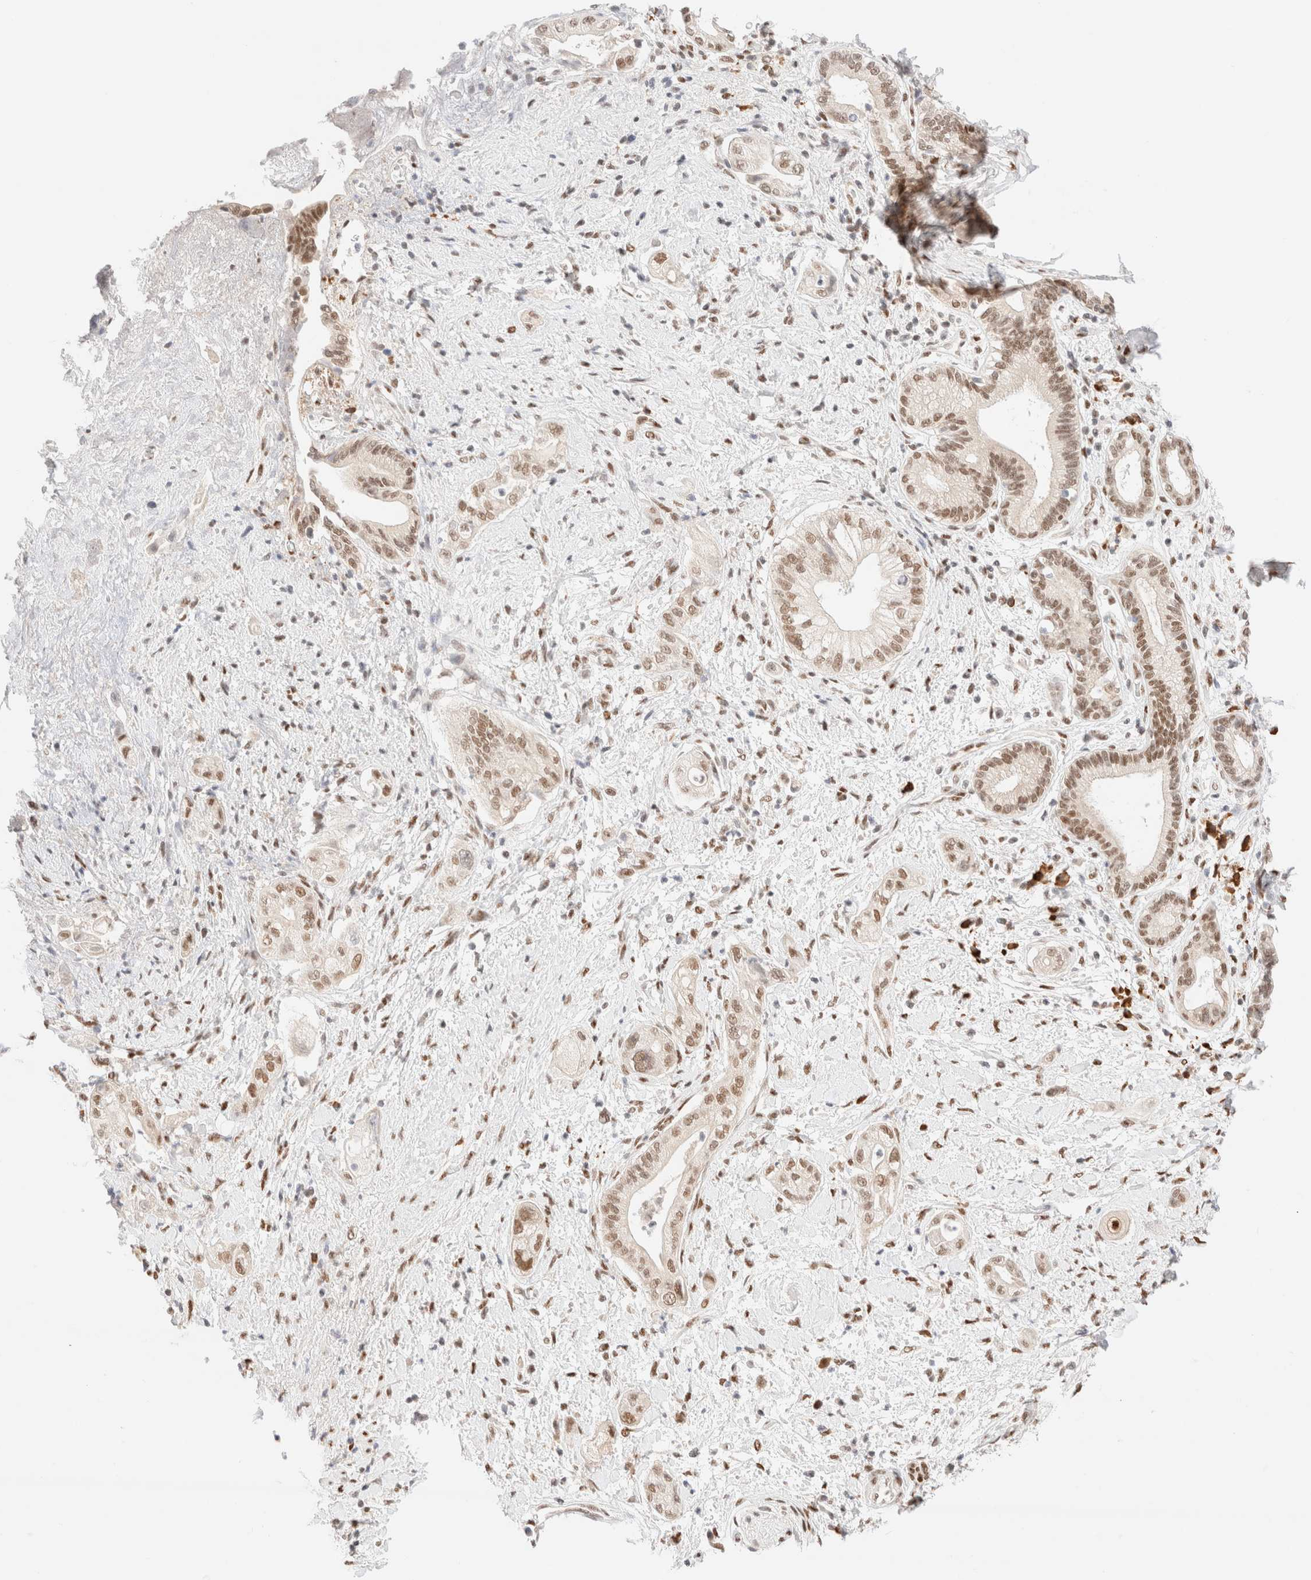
{"staining": {"intensity": "moderate", "quantity": ">75%", "location": "nuclear"}, "tissue": "pancreatic cancer", "cell_type": "Tumor cells", "image_type": "cancer", "snomed": [{"axis": "morphology", "description": "Adenocarcinoma, NOS"}, {"axis": "topography", "description": "Pancreas"}], "caption": "Immunohistochemistry image of neoplastic tissue: adenocarcinoma (pancreatic) stained using immunohistochemistry exhibits medium levels of moderate protein expression localized specifically in the nuclear of tumor cells, appearing as a nuclear brown color.", "gene": "CIC", "patient": {"sex": "male", "age": 58}}